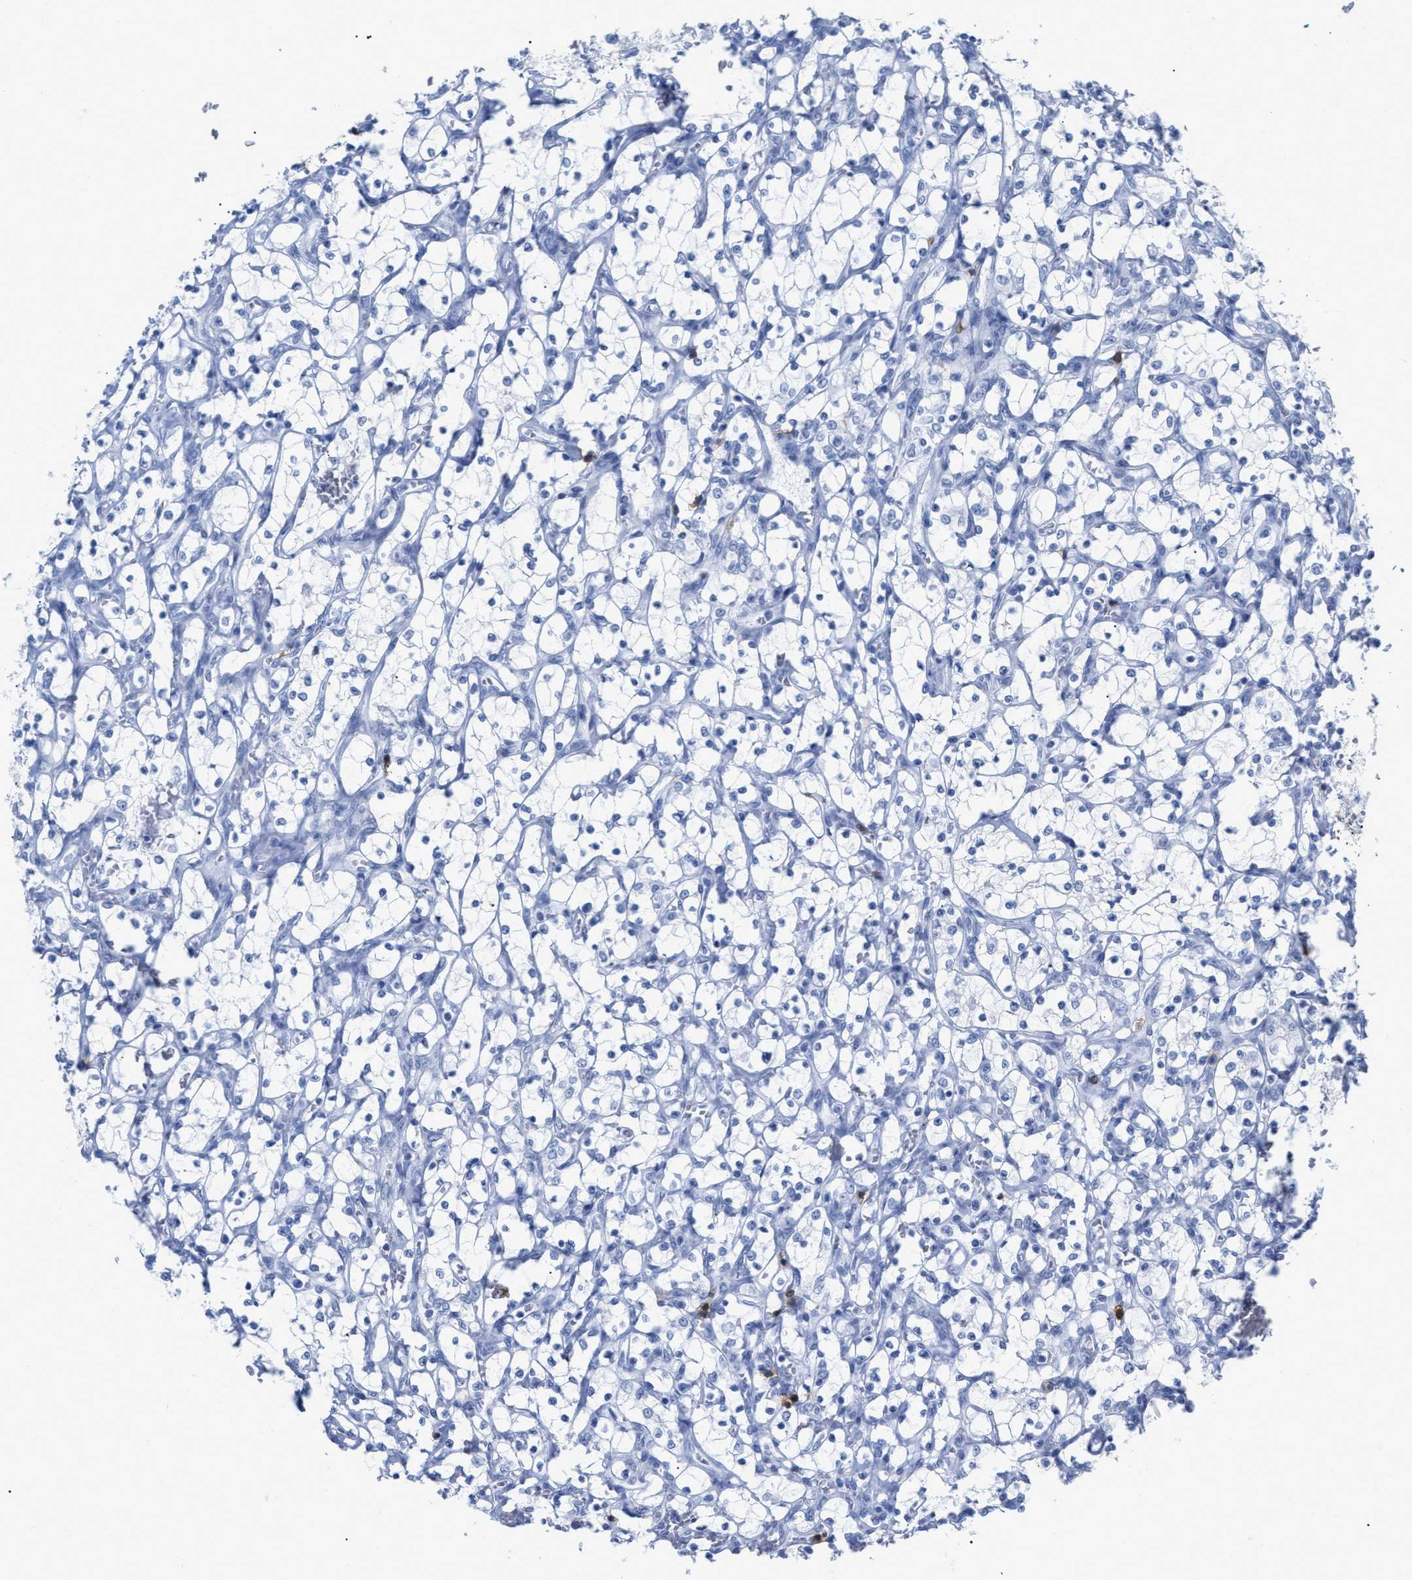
{"staining": {"intensity": "negative", "quantity": "none", "location": "none"}, "tissue": "renal cancer", "cell_type": "Tumor cells", "image_type": "cancer", "snomed": [{"axis": "morphology", "description": "Adenocarcinoma, NOS"}, {"axis": "topography", "description": "Kidney"}], "caption": "Protein analysis of renal cancer displays no significant staining in tumor cells.", "gene": "CD5", "patient": {"sex": "female", "age": 69}}